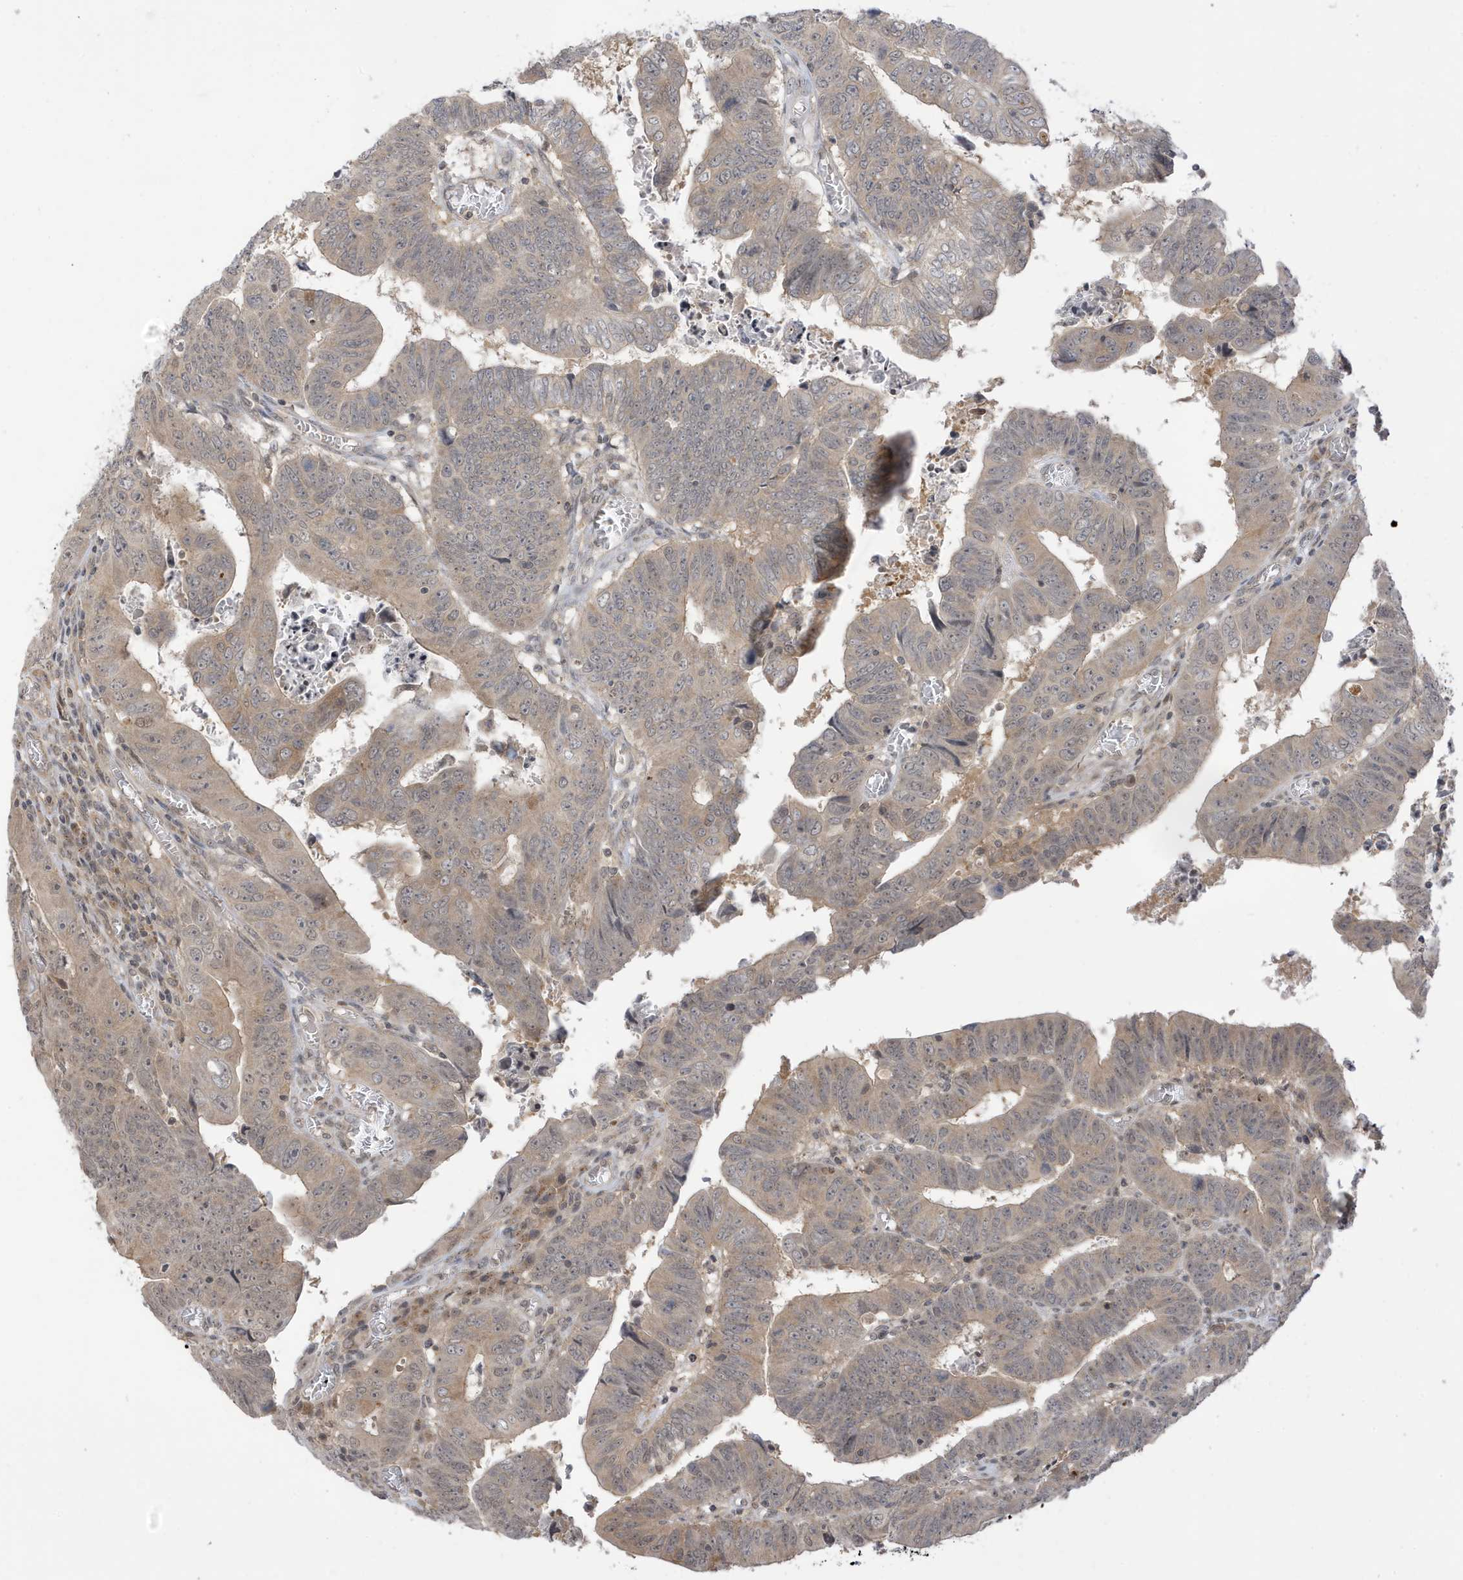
{"staining": {"intensity": "weak", "quantity": ">75%", "location": "cytoplasmic/membranous"}, "tissue": "colorectal cancer", "cell_type": "Tumor cells", "image_type": "cancer", "snomed": [{"axis": "morphology", "description": "Normal tissue, NOS"}, {"axis": "morphology", "description": "Adenocarcinoma, NOS"}, {"axis": "topography", "description": "Rectum"}], "caption": "There is low levels of weak cytoplasmic/membranous positivity in tumor cells of colorectal cancer, as demonstrated by immunohistochemical staining (brown color).", "gene": "TAB3", "patient": {"sex": "female", "age": 65}}